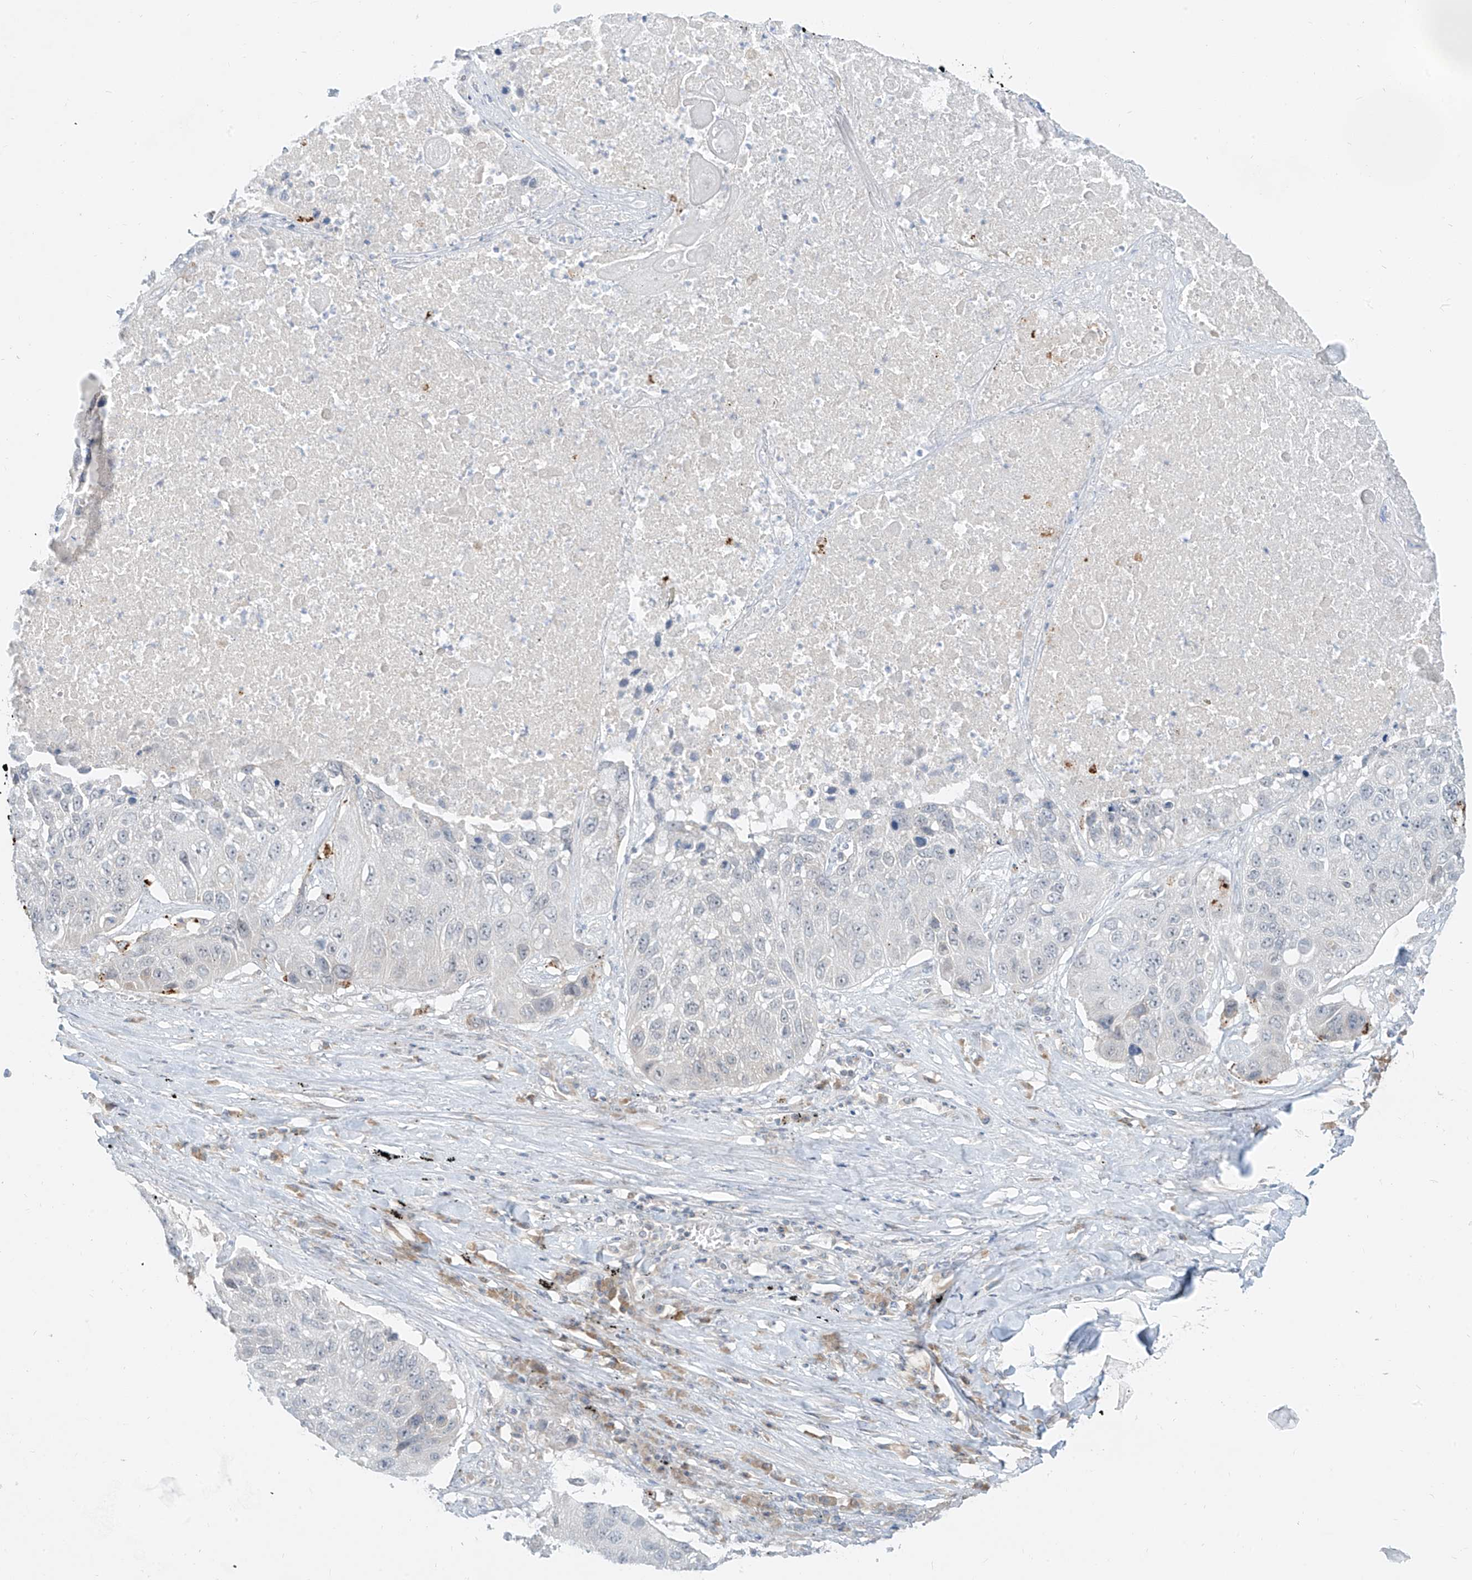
{"staining": {"intensity": "negative", "quantity": "none", "location": "none"}, "tissue": "lung cancer", "cell_type": "Tumor cells", "image_type": "cancer", "snomed": [{"axis": "morphology", "description": "Squamous cell carcinoma, NOS"}, {"axis": "topography", "description": "Lung"}], "caption": "This is an IHC image of human lung squamous cell carcinoma. There is no expression in tumor cells.", "gene": "C2orf42", "patient": {"sex": "male", "age": 61}}